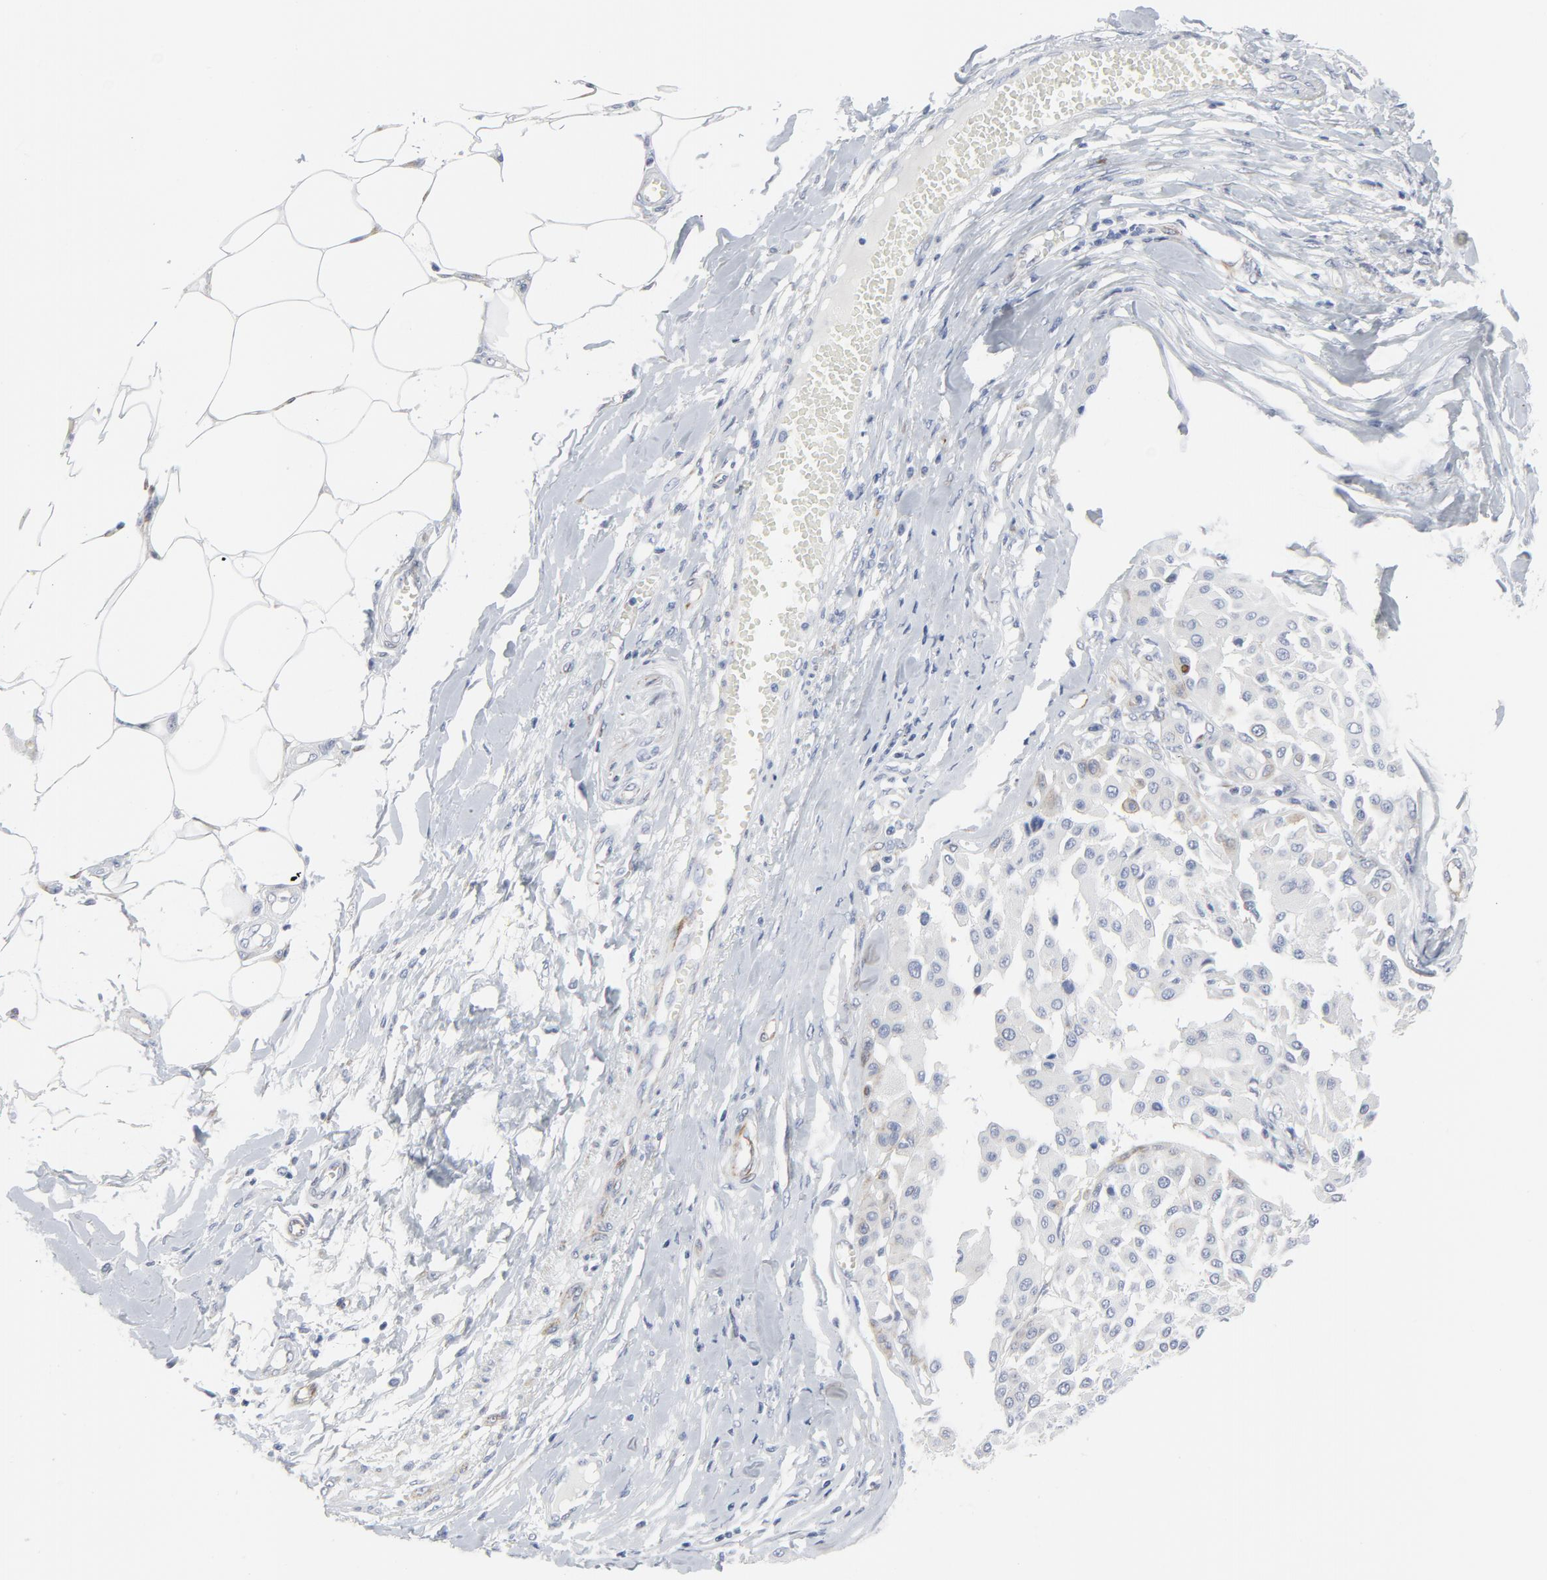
{"staining": {"intensity": "weak", "quantity": "25%-75%", "location": "cytoplasmic/membranous"}, "tissue": "melanoma", "cell_type": "Tumor cells", "image_type": "cancer", "snomed": [{"axis": "morphology", "description": "Malignant melanoma, Metastatic site"}, {"axis": "topography", "description": "Soft tissue"}], "caption": "A high-resolution micrograph shows immunohistochemistry staining of malignant melanoma (metastatic site), which demonstrates weak cytoplasmic/membranous expression in about 25%-75% of tumor cells. (DAB (3,3'-diaminobenzidine) IHC with brightfield microscopy, high magnification).", "gene": "TUBB1", "patient": {"sex": "male", "age": 41}}